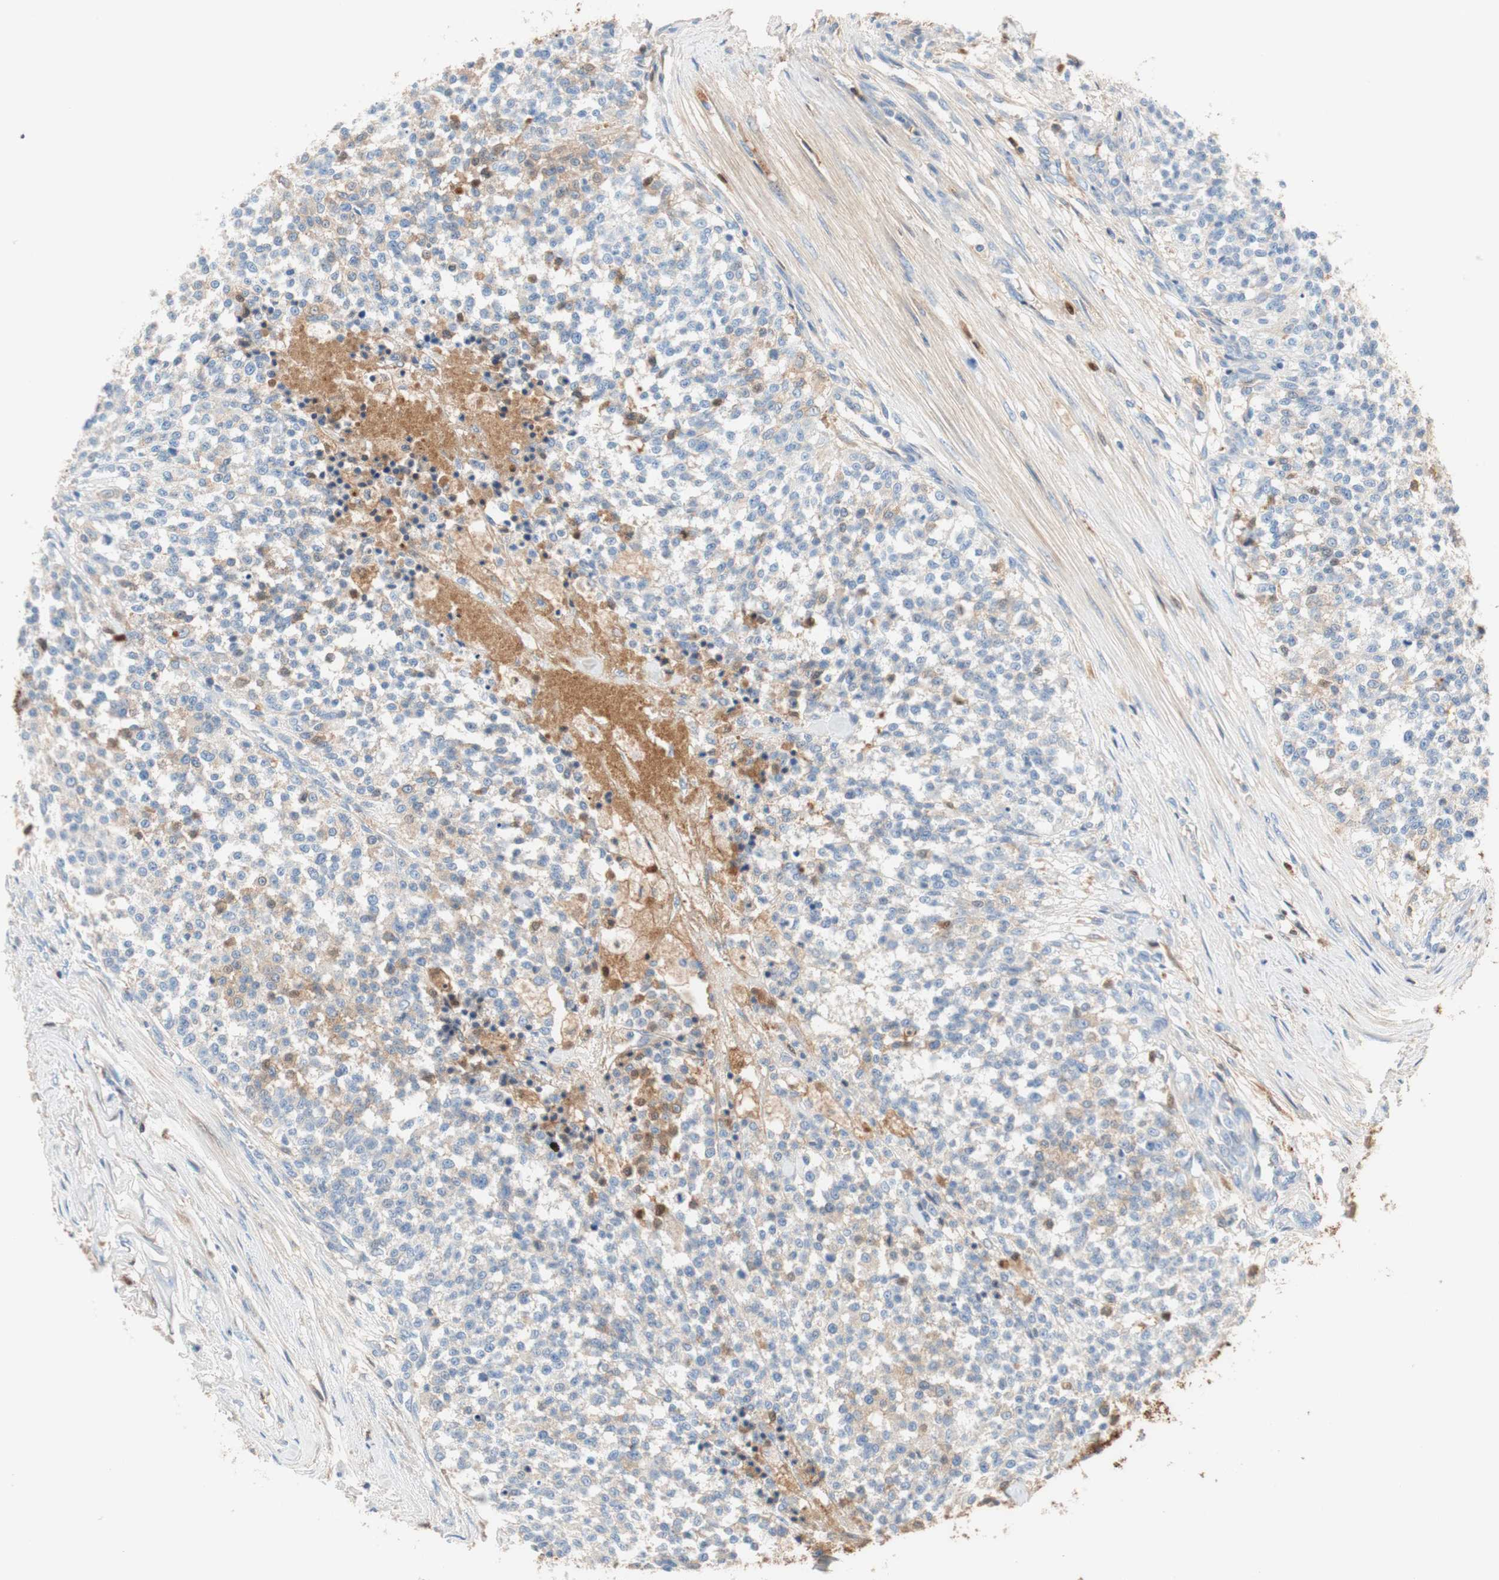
{"staining": {"intensity": "weak", "quantity": "25%-75%", "location": "cytoplasmic/membranous"}, "tissue": "testis cancer", "cell_type": "Tumor cells", "image_type": "cancer", "snomed": [{"axis": "morphology", "description": "Seminoma, NOS"}, {"axis": "topography", "description": "Testis"}], "caption": "The image demonstrates immunohistochemical staining of testis seminoma. There is weak cytoplasmic/membranous expression is appreciated in about 25%-75% of tumor cells. Using DAB (brown) and hematoxylin (blue) stains, captured at high magnification using brightfield microscopy.", "gene": "RBP4", "patient": {"sex": "male", "age": 59}}